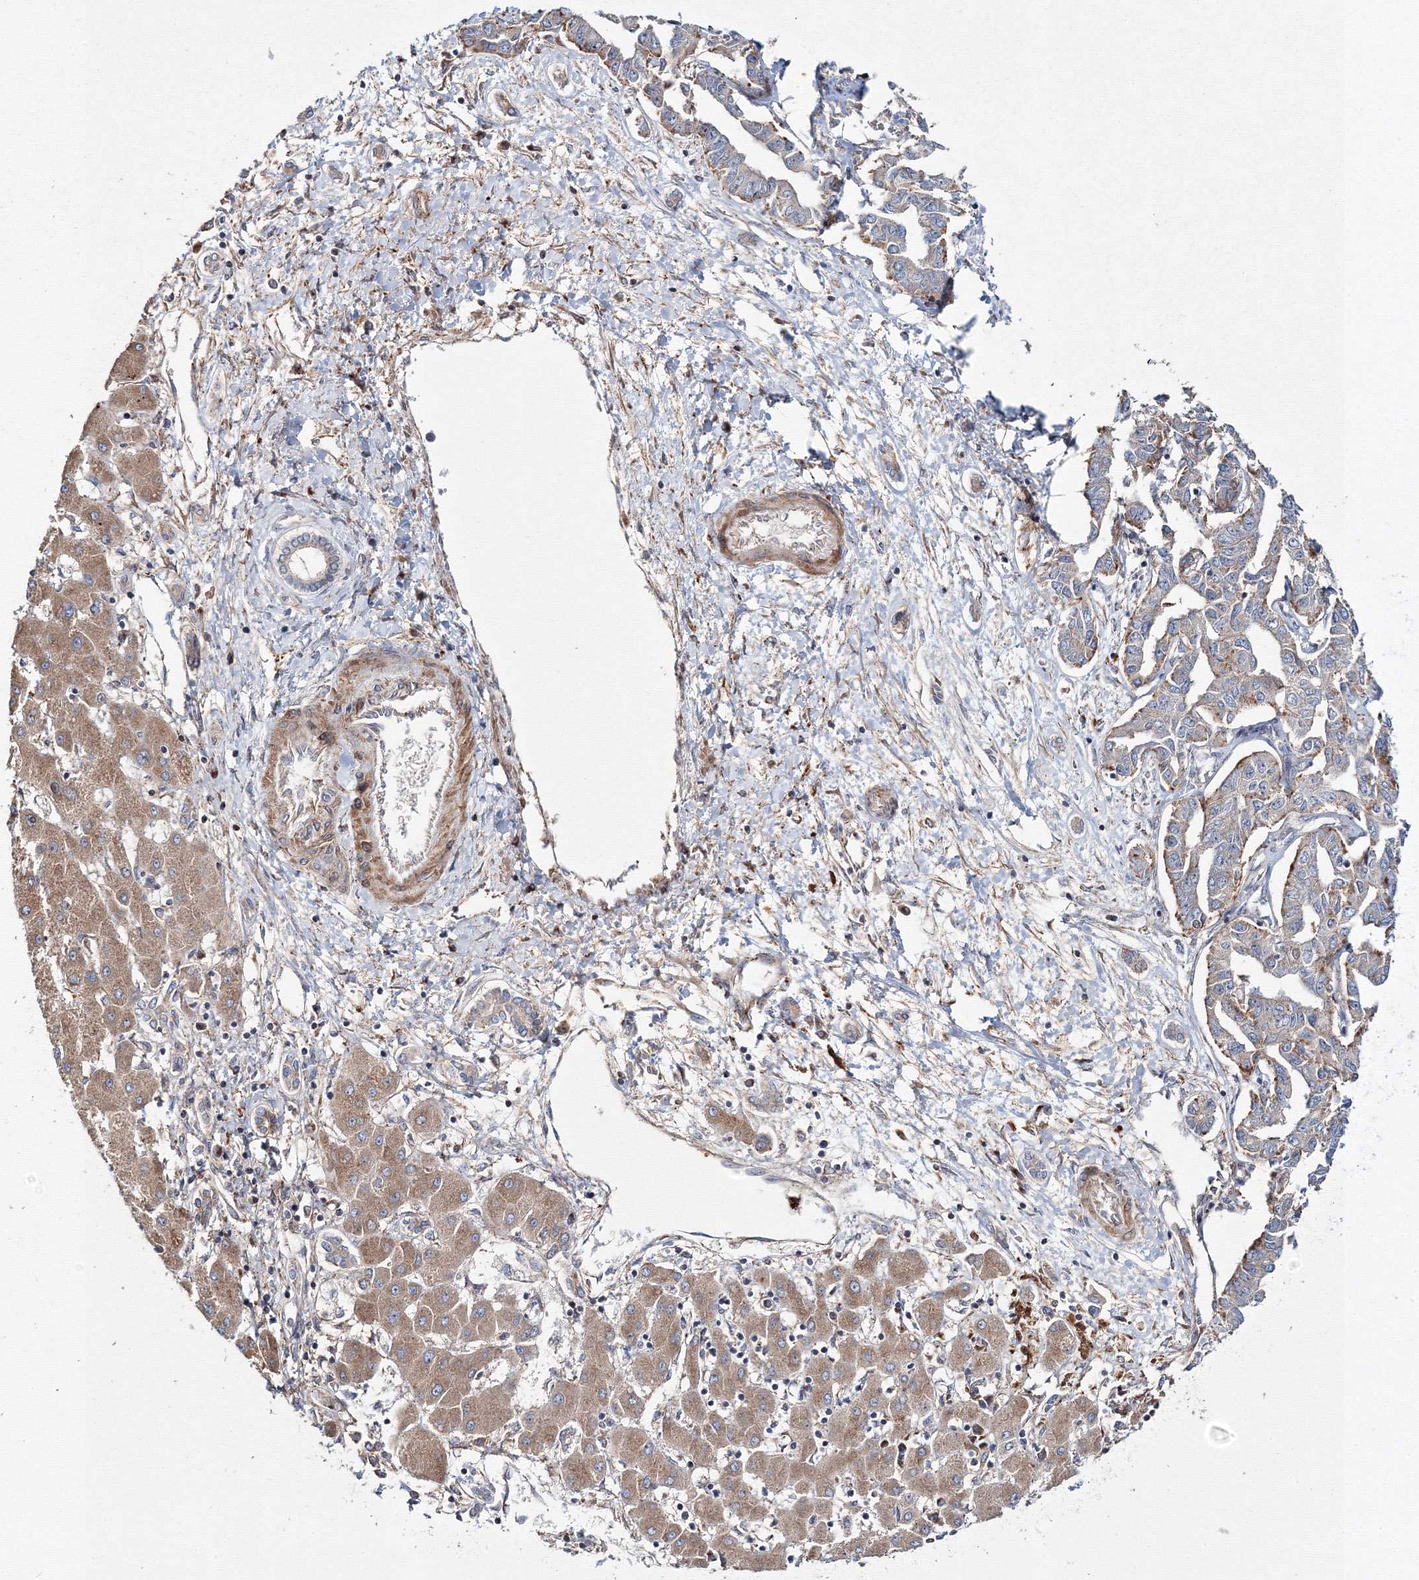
{"staining": {"intensity": "moderate", "quantity": "<25%", "location": "cytoplasmic/membranous"}, "tissue": "liver cancer", "cell_type": "Tumor cells", "image_type": "cancer", "snomed": [{"axis": "morphology", "description": "Cholangiocarcinoma"}, {"axis": "topography", "description": "Liver"}], "caption": "Immunohistochemical staining of liver cholangiocarcinoma exhibits moderate cytoplasmic/membranous protein expression in approximately <25% of tumor cells.", "gene": "DDO", "patient": {"sex": "male", "age": 59}}